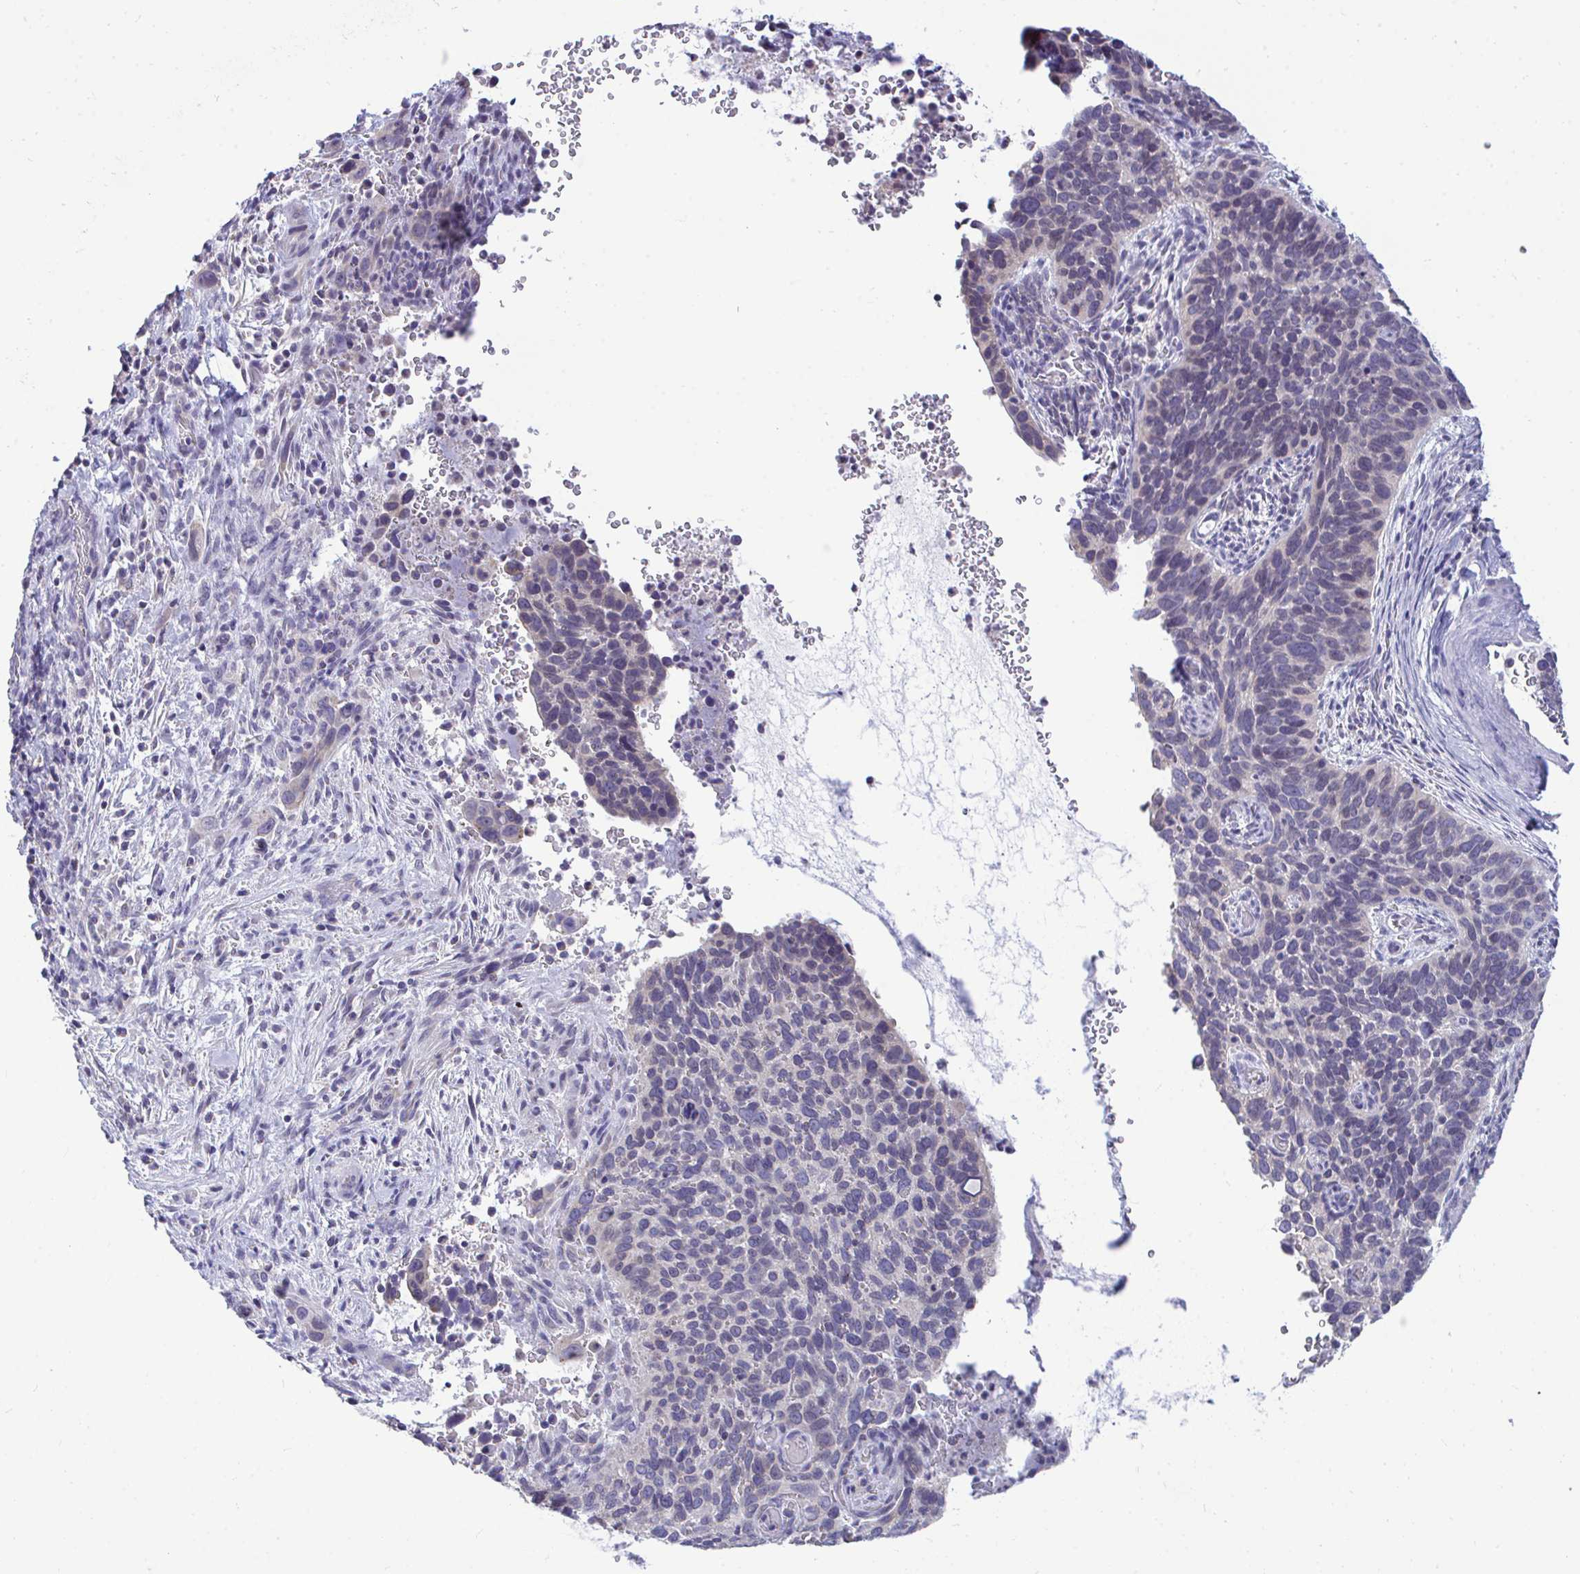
{"staining": {"intensity": "negative", "quantity": "none", "location": "none"}, "tissue": "cervical cancer", "cell_type": "Tumor cells", "image_type": "cancer", "snomed": [{"axis": "morphology", "description": "Squamous cell carcinoma, NOS"}, {"axis": "topography", "description": "Cervix"}], "caption": "Human cervical cancer stained for a protein using IHC displays no positivity in tumor cells.", "gene": "PIGK", "patient": {"sex": "female", "age": 51}}